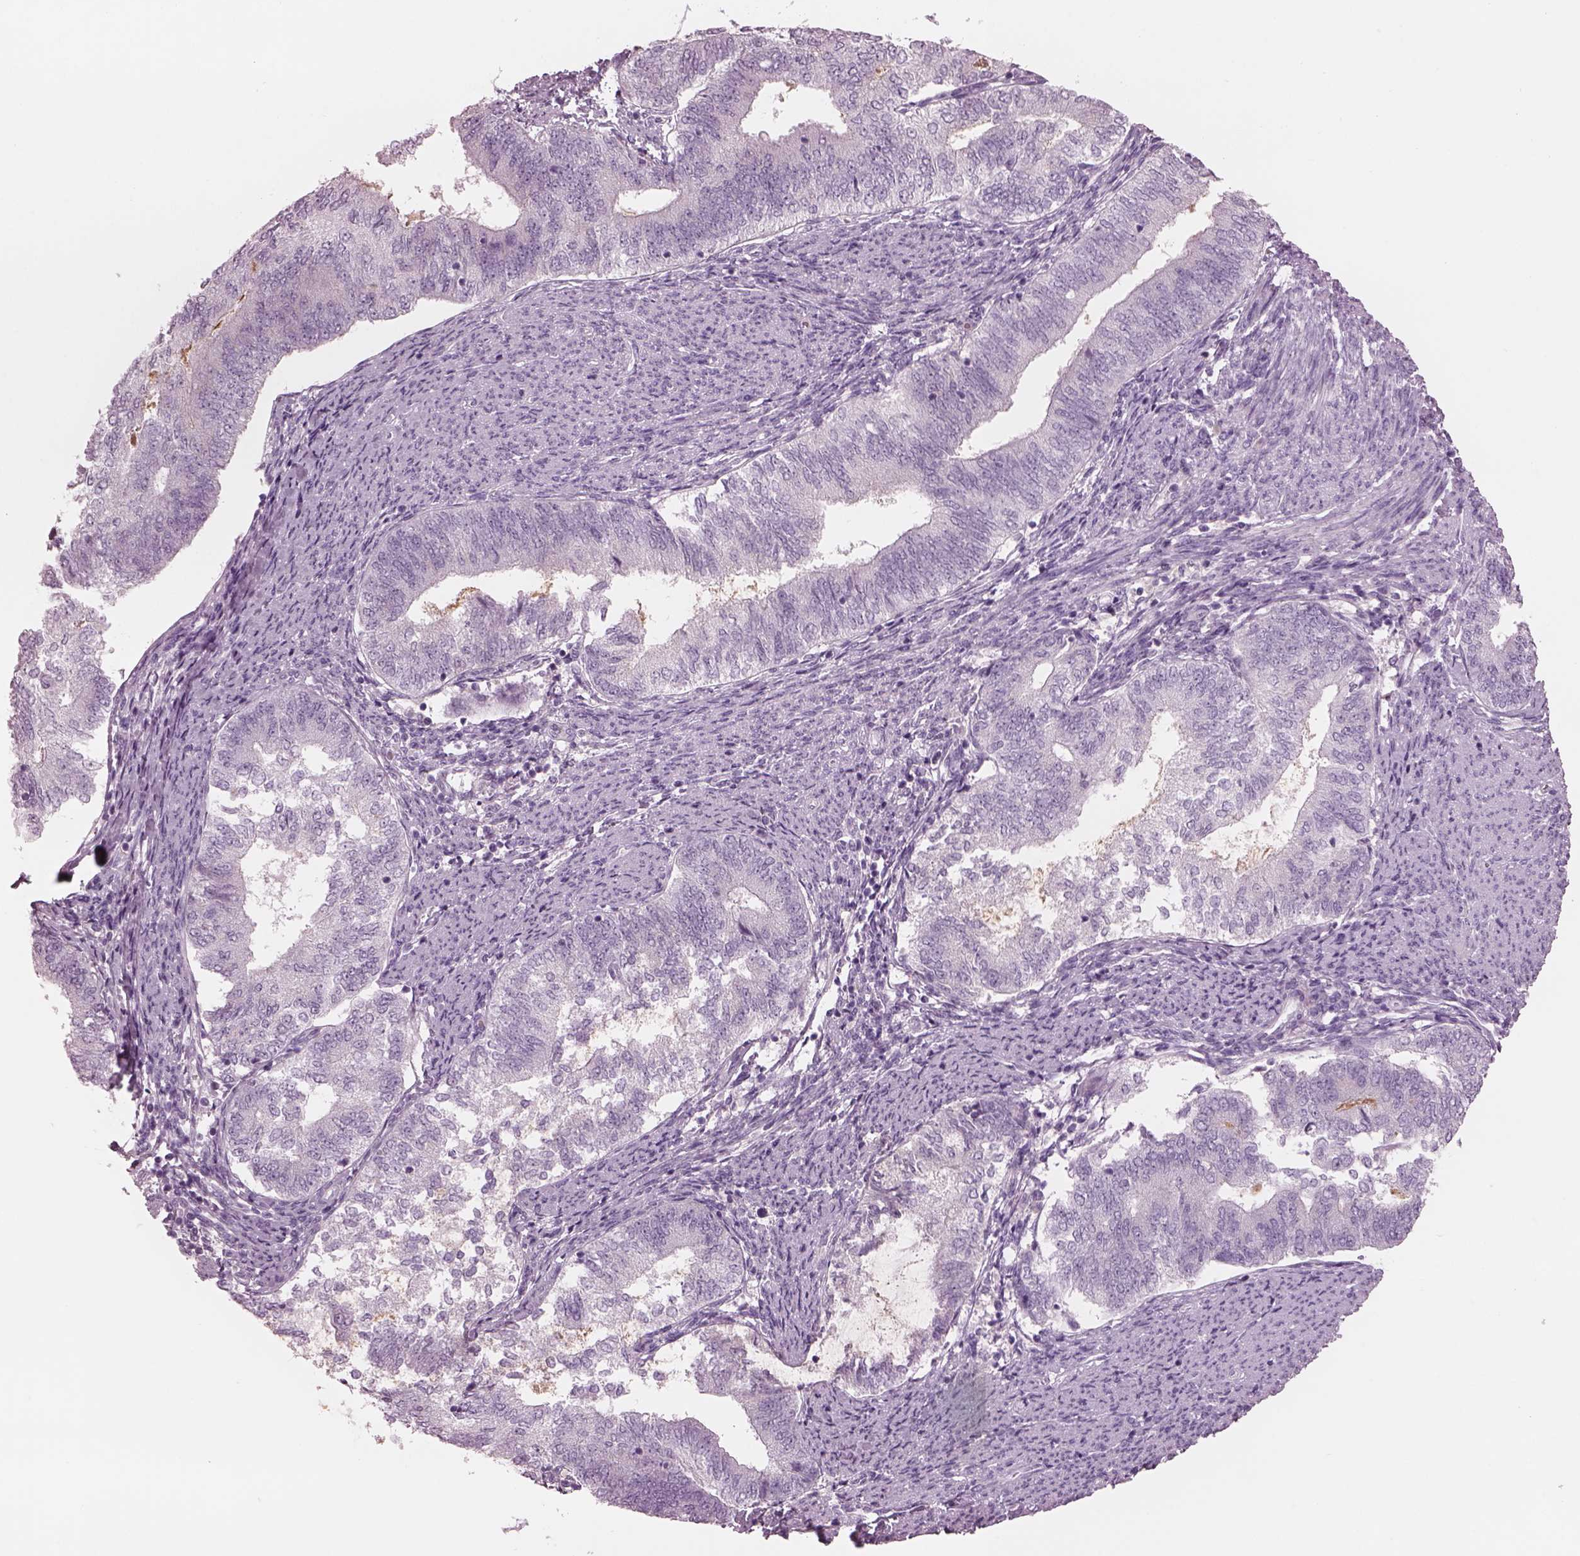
{"staining": {"intensity": "negative", "quantity": "none", "location": "none"}, "tissue": "endometrial cancer", "cell_type": "Tumor cells", "image_type": "cancer", "snomed": [{"axis": "morphology", "description": "Adenocarcinoma, NOS"}, {"axis": "topography", "description": "Endometrium"}], "caption": "A histopathology image of human adenocarcinoma (endometrial) is negative for staining in tumor cells.", "gene": "PACRG", "patient": {"sex": "female", "age": 65}}